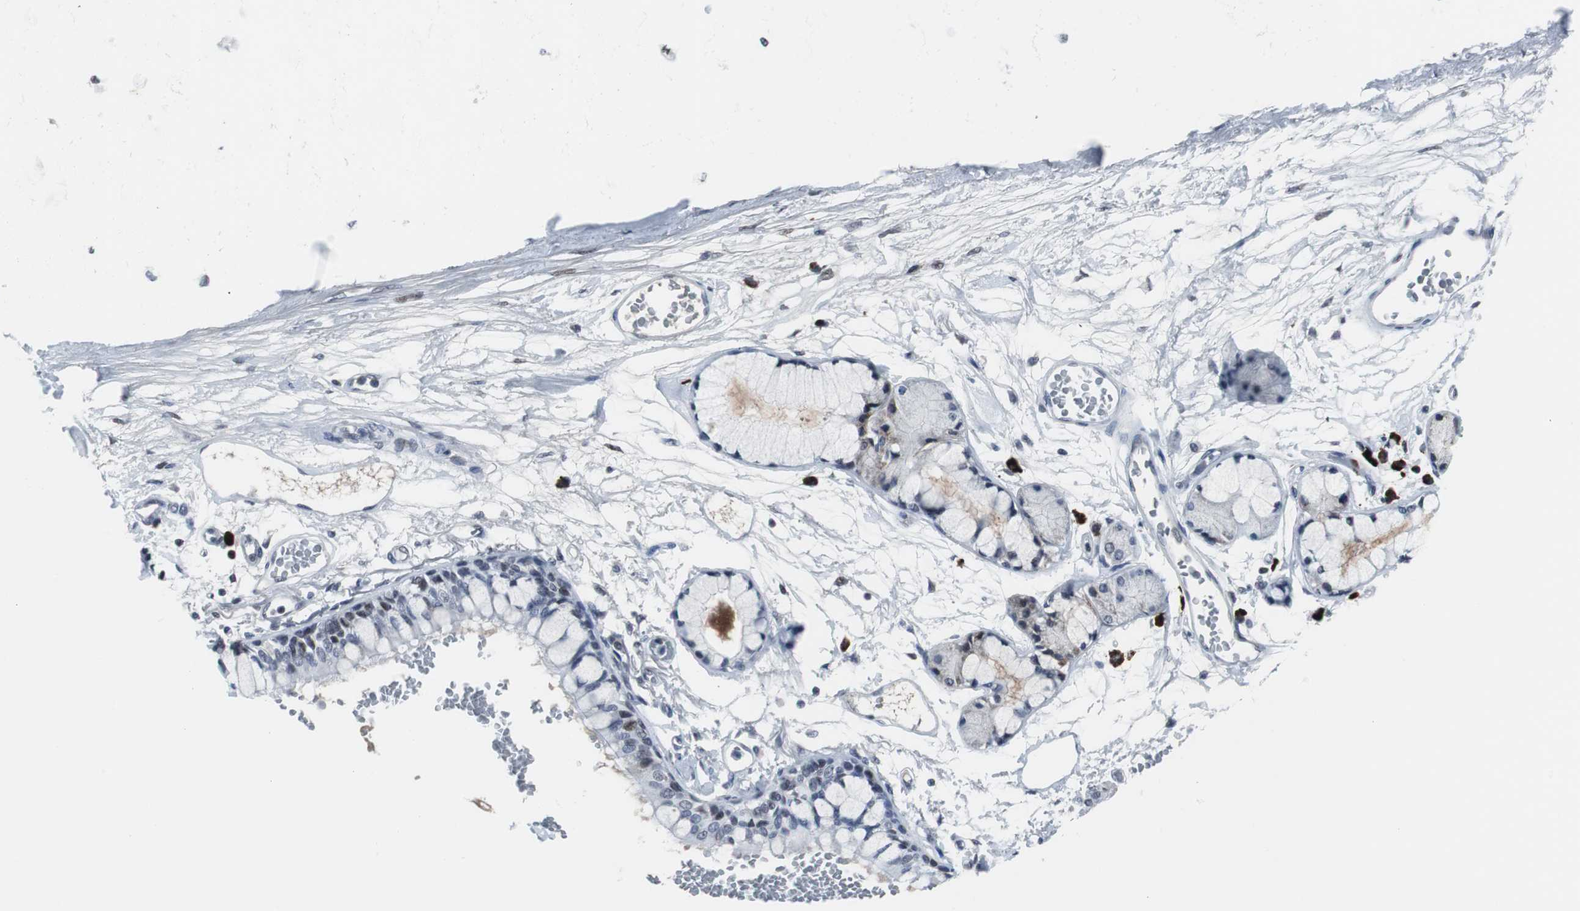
{"staining": {"intensity": "negative", "quantity": "none", "location": "none"}, "tissue": "adipose tissue", "cell_type": "Adipocytes", "image_type": "normal", "snomed": [{"axis": "morphology", "description": "Normal tissue, NOS"}, {"axis": "topography", "description": "Cartilage tissue"}, {"axis": "topography", "description": "Bronchus"}], "caption": "This is an immunohistochemistry histopathology image of unremarkable human adipose tissue. There is no positivity in adipocytes.", "gene": "DOK1", "patient": {"sex": "female", "age": 73}}